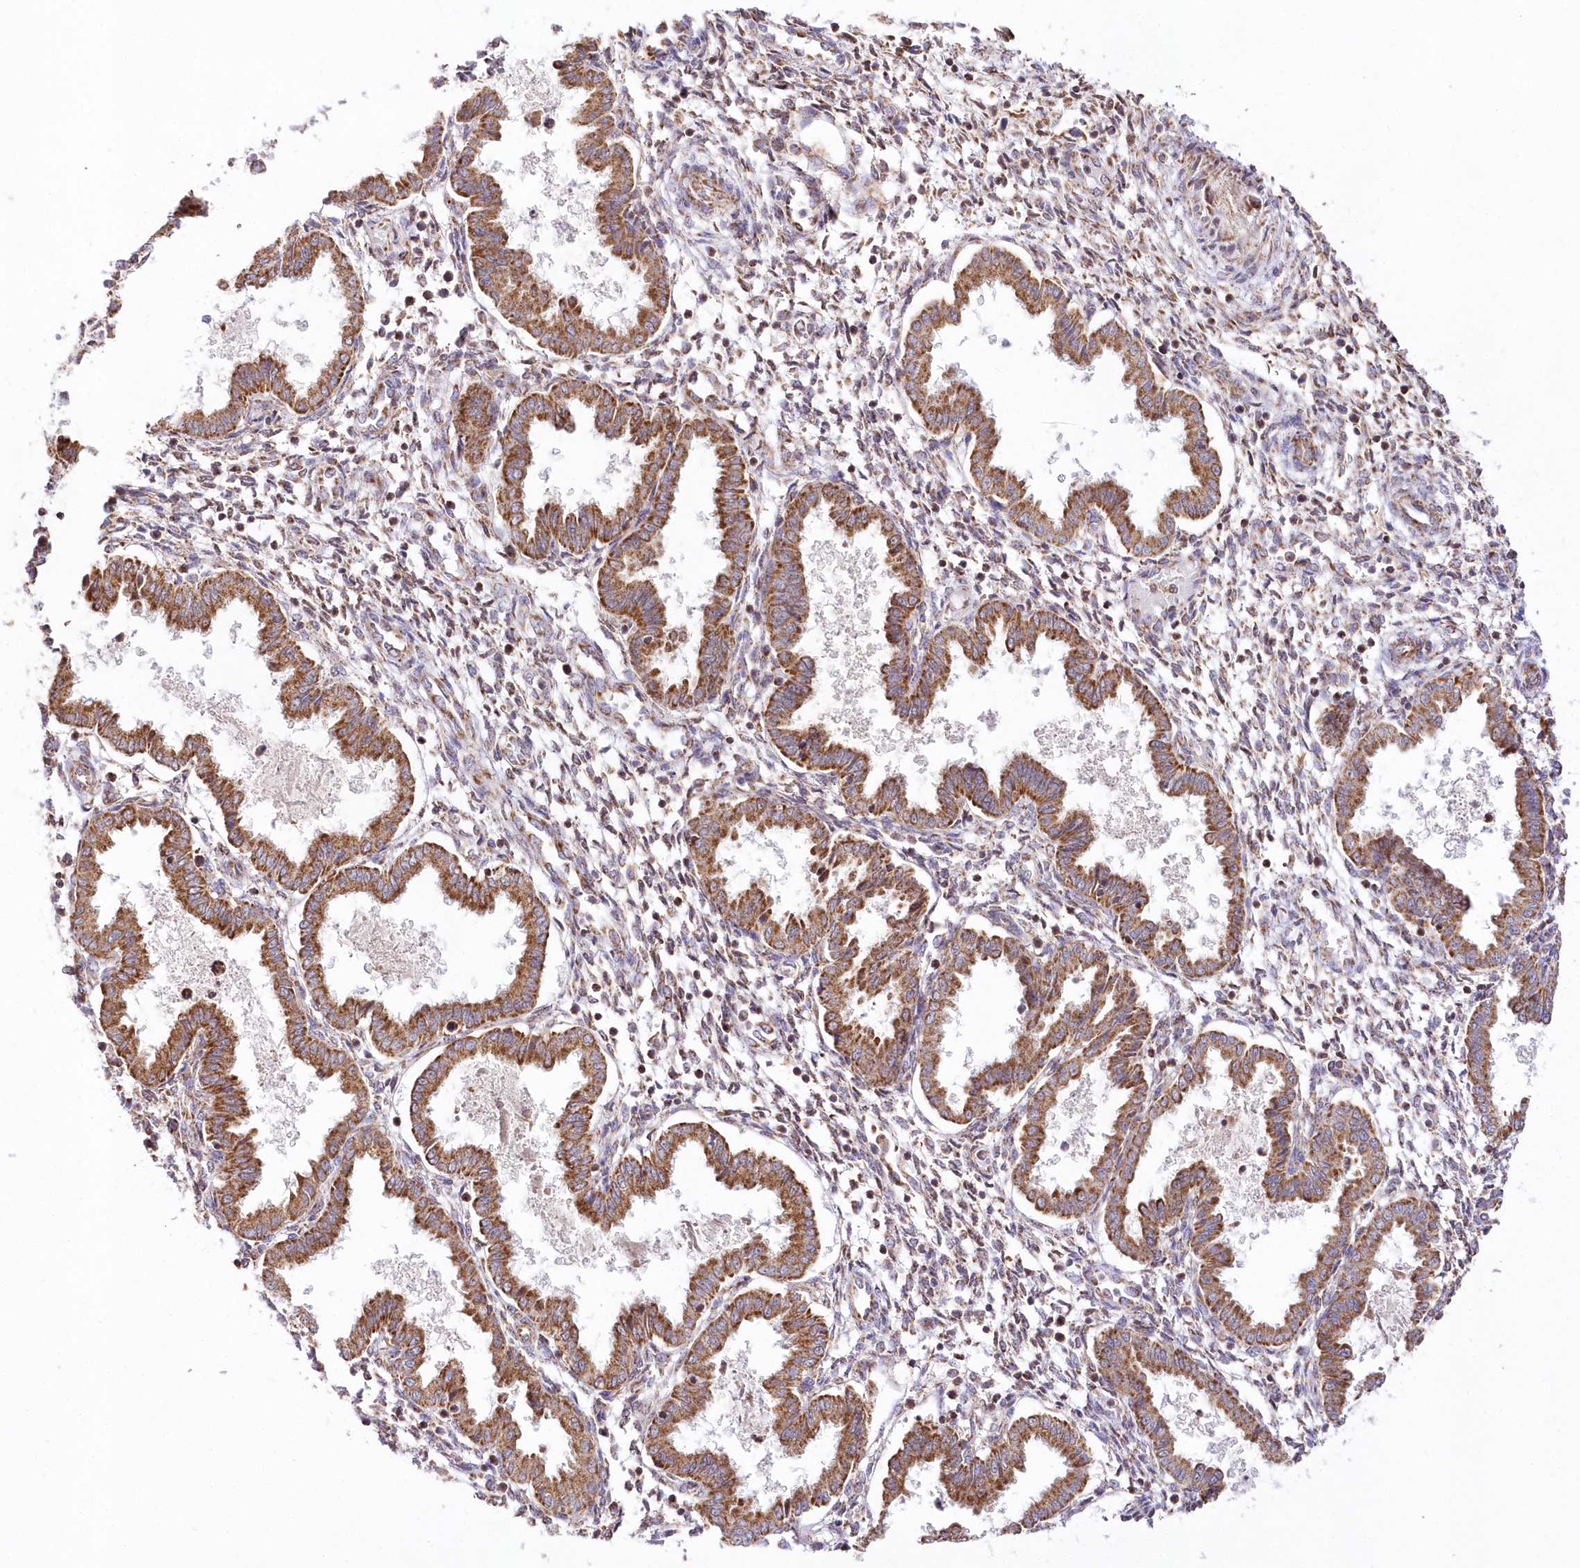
{"staining": {"intensity": "moderate", "quantity": "25%-75%", "location": "cytoplasmic/membranous"}, "tissue": "endometrium", "cell_type": "Cells in endometrial stroma", "image_type": "normal", "snomed": [{"axis": "morphology", "description": "Normal tissue, NOS"}, {"axis": "topography", "description": "Endometrium"}], "caption": "Endometrium stained for a protein (brown) shows moderate cytoplasmic/membranous positive staining in about 25%-75% of cells in endometrial stroma.", "gene": "DNA2", "patient": {"sex": "female", "age": 33}}